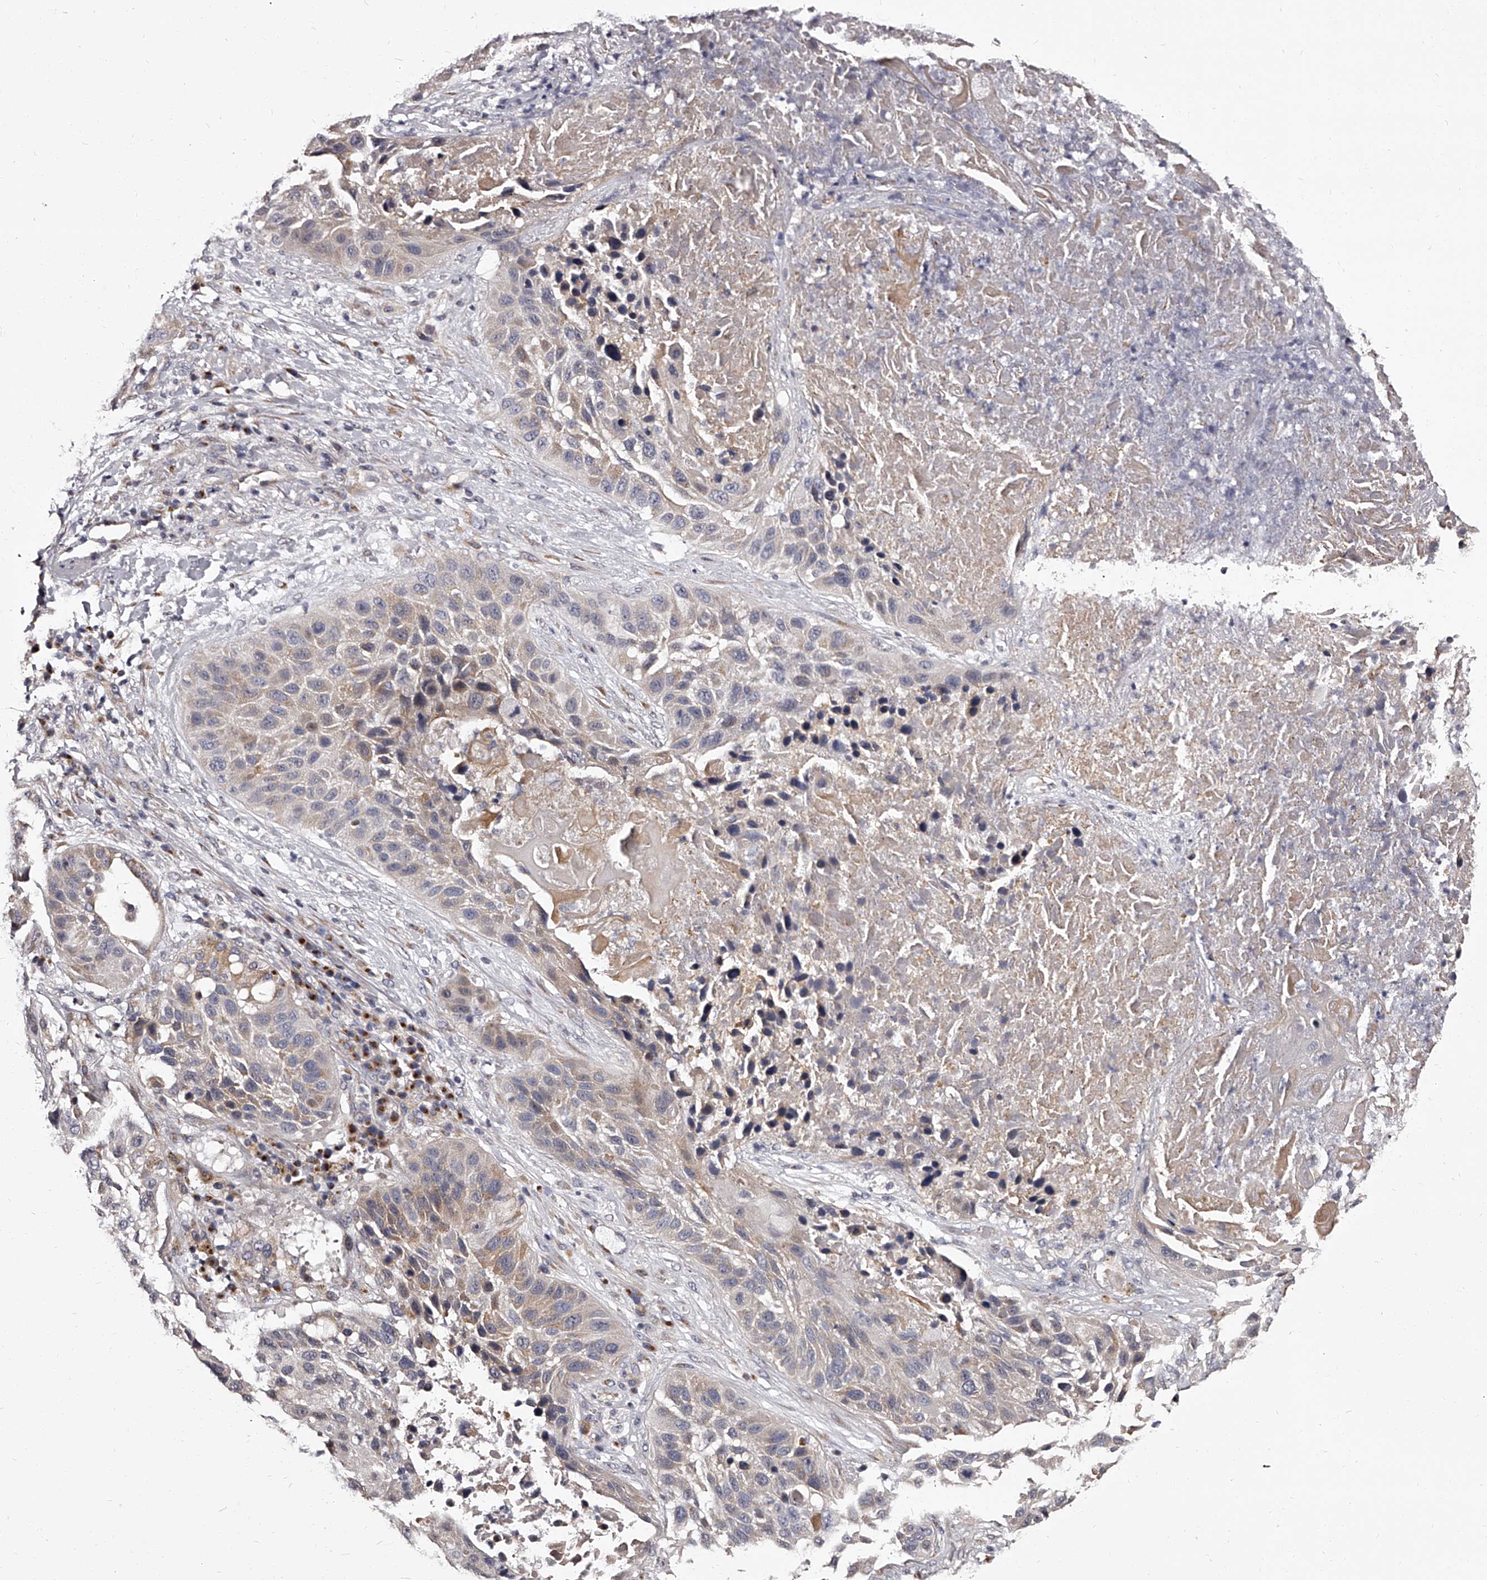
{"staining": {"intensity": "weak", "quantity": "<25%", "location": "cytoplasmic/membranous"}, "tissue": "lung cancer", "cell_type": "Tumor cells", "image_type": "cancer", "snomed": [{"axis": "morphology", "description": "Squamous cell carcinoma, NOS"}, {"axis": "topography", "description": "Lung"}], "caption": "IHC histopathology image of neoplastic tissue: lung cancer stained with DAB (3,3'-diaminobenzidine) reveals no significant protein positivity in tumor cells.", "gene": "RSC1A1", "patient": {"sex": "male", "age": 57}}